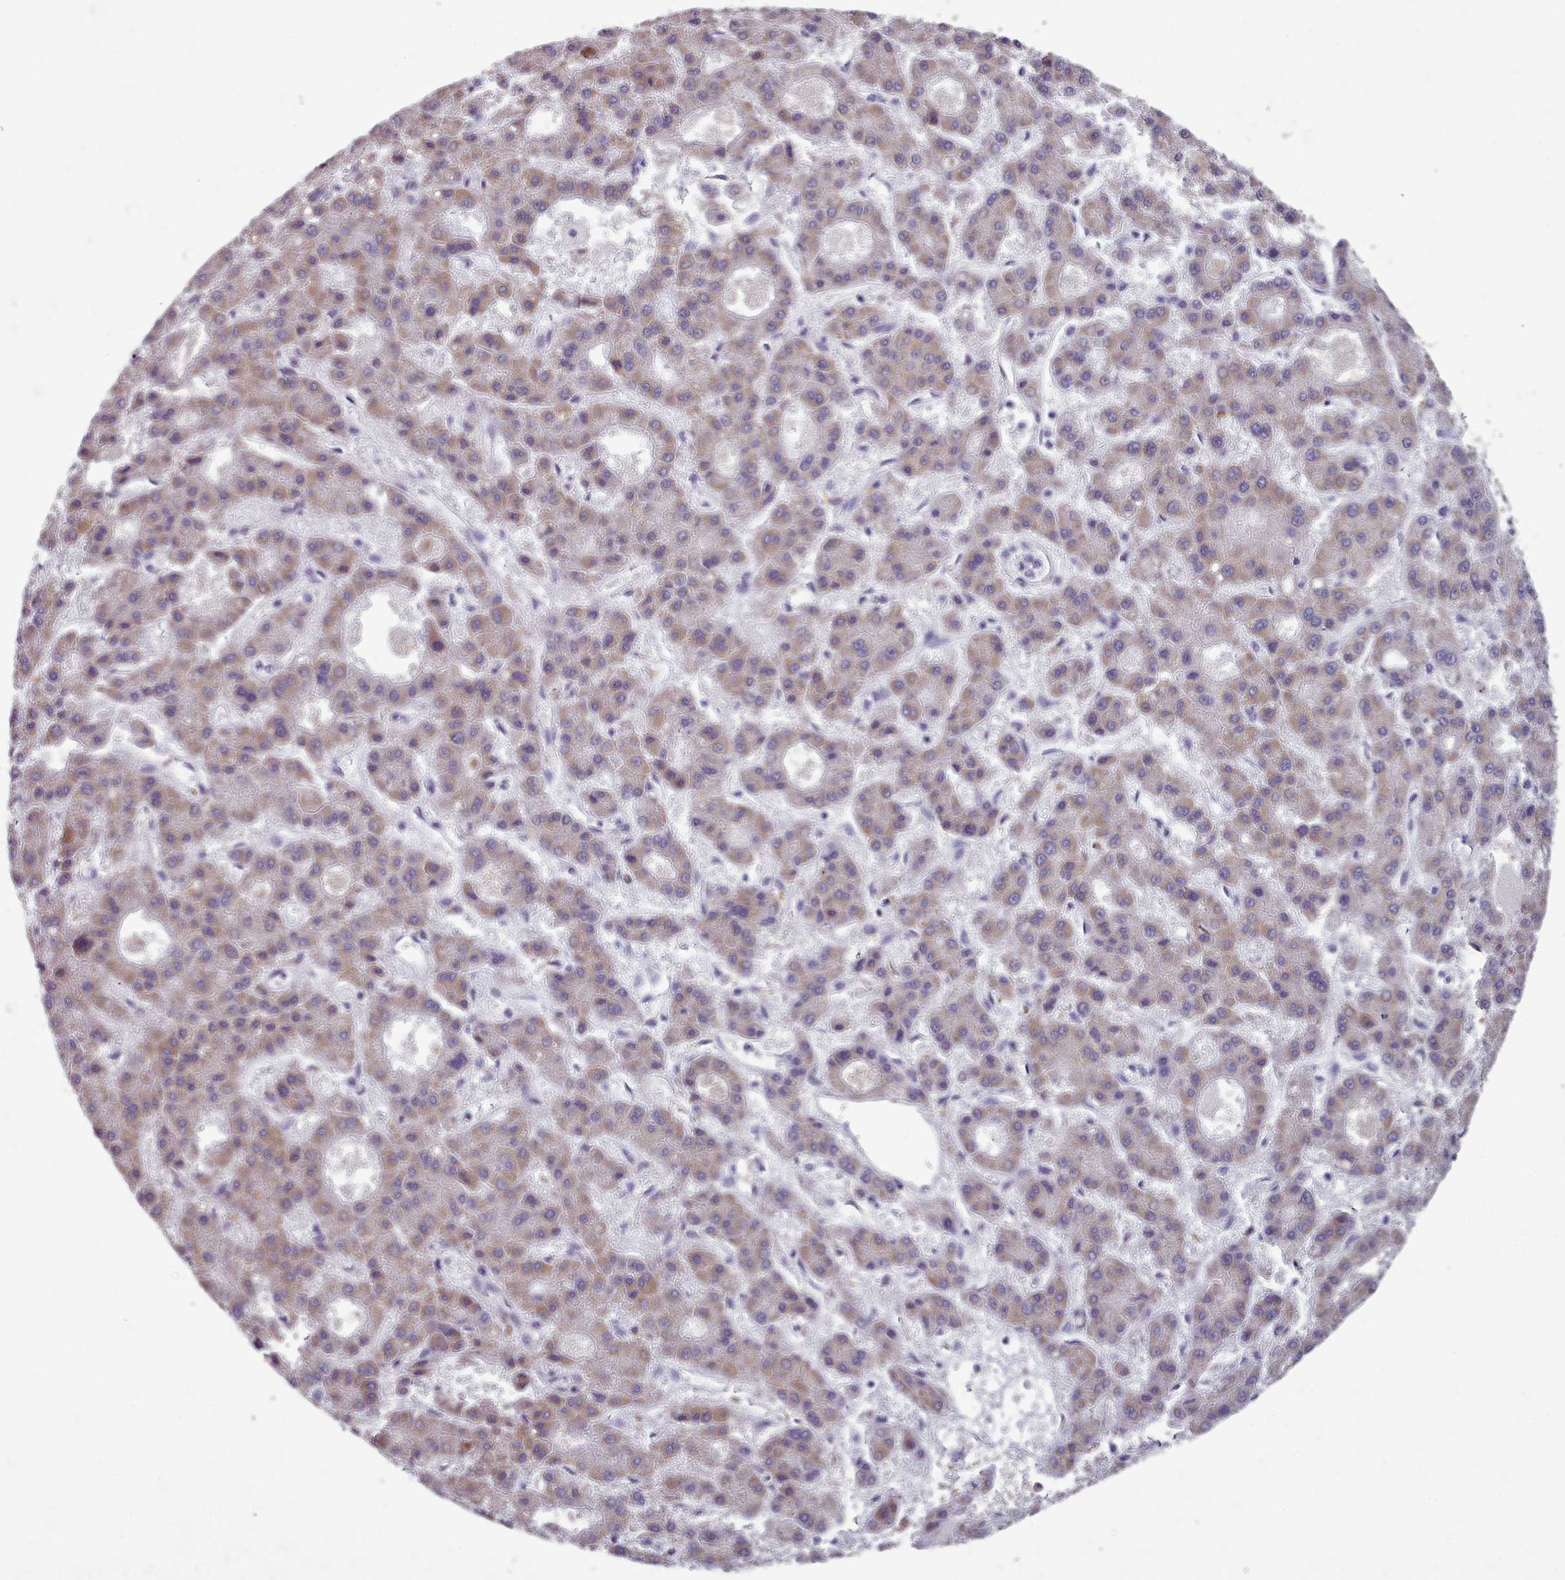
{"staining": {"intensity": "weak", "quantity": "<25%", "location": "cytoplasmic/membranous"}, "tissue": "liver cancer", "cell_type": "Tumor cells", "image_type": "cancer", "snomed": [{"axis": "morphology", "description": "Carcinoma, Hepatocellular, NOS"}, {"axis": "topography", "description": "Liver"}], "caption": "High power microscopy image of an immunohistochemistry image of liver hepatocellular carcinoma, revealing no significant staining in tumor cells.", "gene": "FKBP10", "patient": {"sex": "male", "age": 70}}